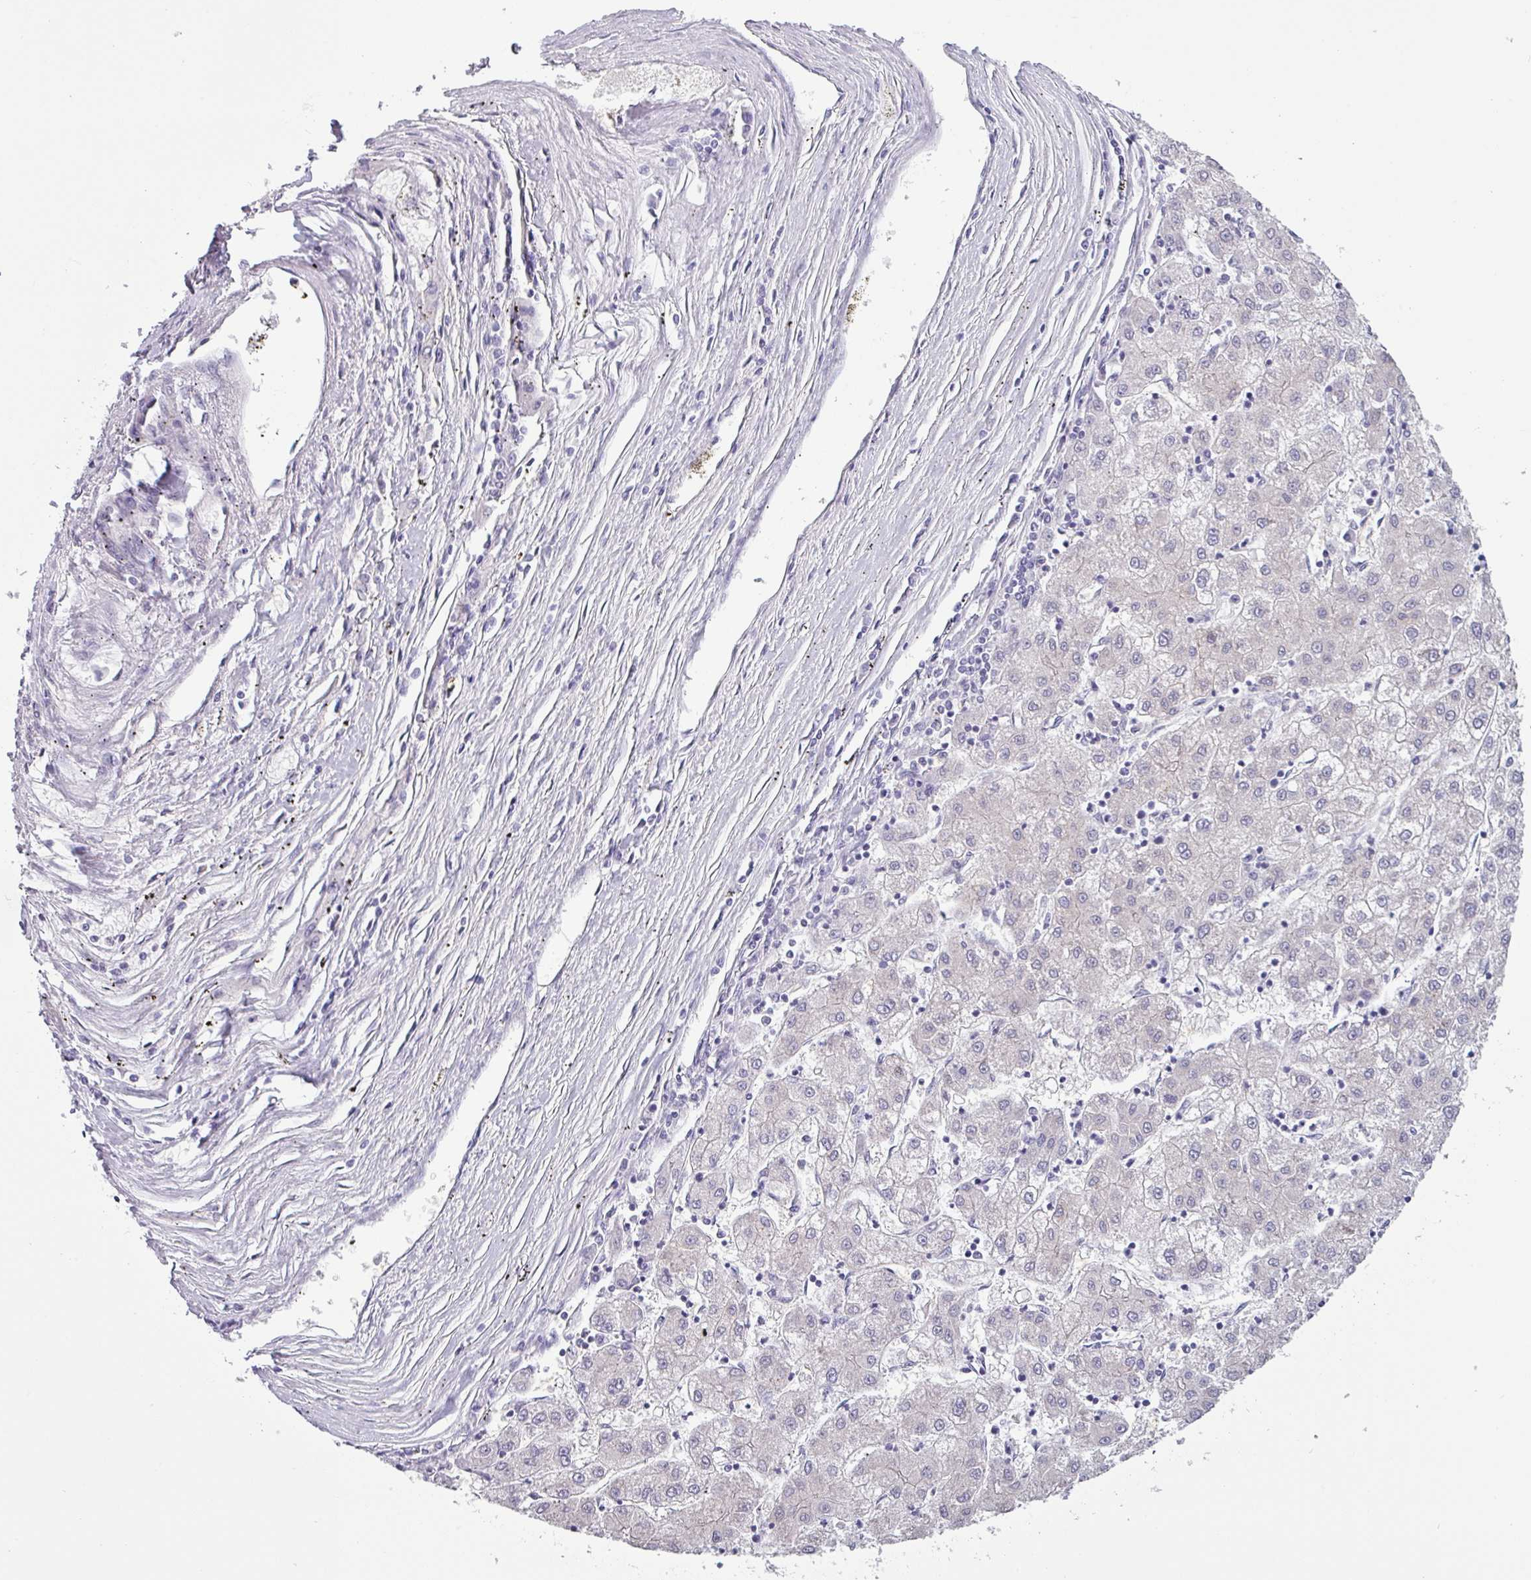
{"staining": {"intensity": "negative", "quantity": "none", "location": "none"}, "tissue": "liver cancer", "cell_type": "Tumor cells", "image_type": "cancer", "snomed": [{"axis": "morphology", "description": "Carcinoma, Hepatocellular, NOS"}, {"axis": "topography", "description": "Liver"}], "caption": "Liver cancer was stained to show a protein in brown. There is no significant positivity in tumor cells. The staining was performed using DAB to visualize the protein expression in brown, while the nuclei were stained in blue with hematoxylin (Magnification: 20x).", "gene": "SLC26A9", "patient": {"sex": "male", "age": 72}}